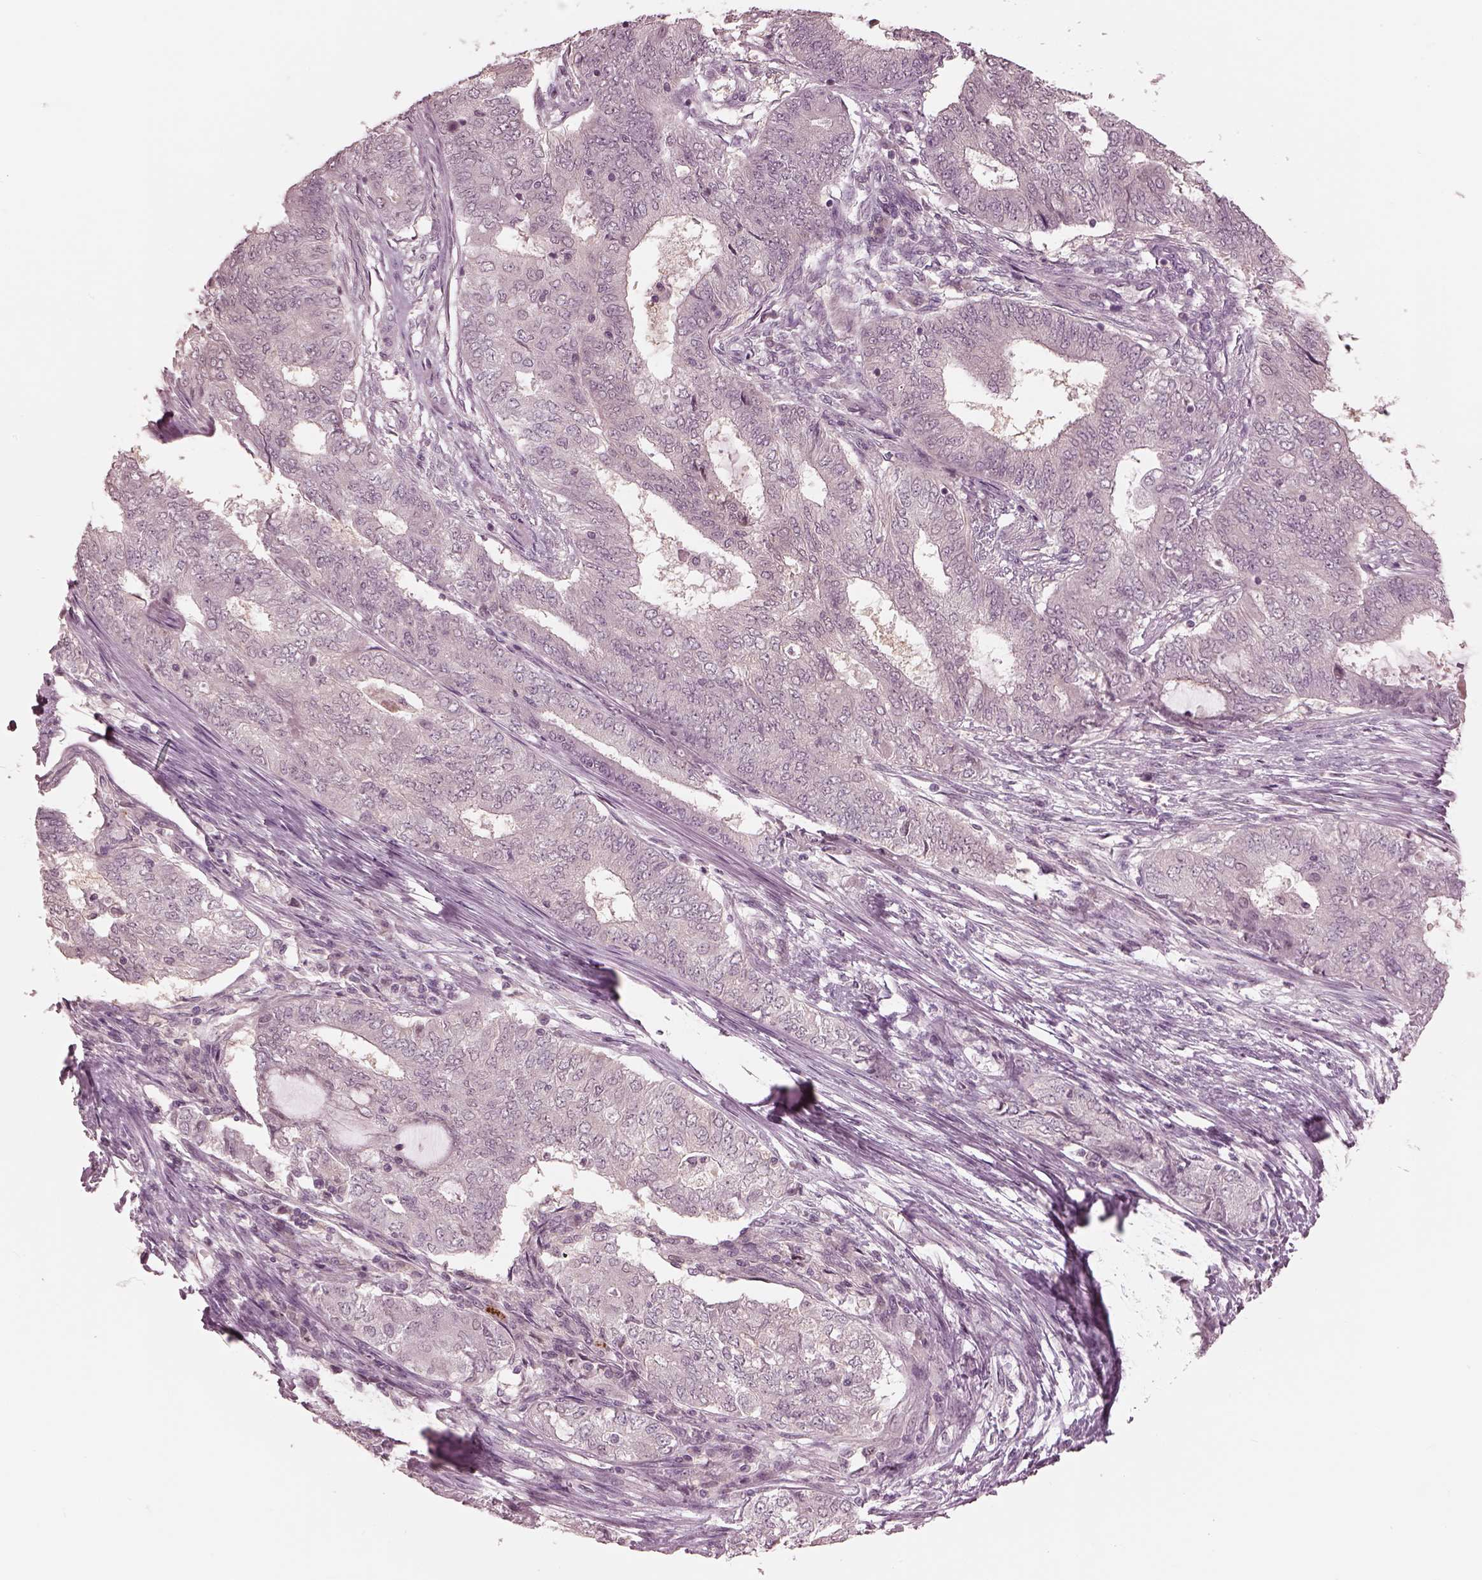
{"staining": {"intensity": "negative", "quantity": "none", "location": "none"}, "tissue": "endometrial cancer", "cell_type": "Tumor cells", "image_type": "cancer", "snomed": [{"axis": "morphology", "description": "Adenocarcinoma, NOS"}, {"axis": "topography", "description": "Endometrium"}], "caption": "An image of endometrial cancer stained for a protein exhibits no brown staining in tumor cells.", "gene": "IQCG", "patient": {"sex": "female", "age": 62}}